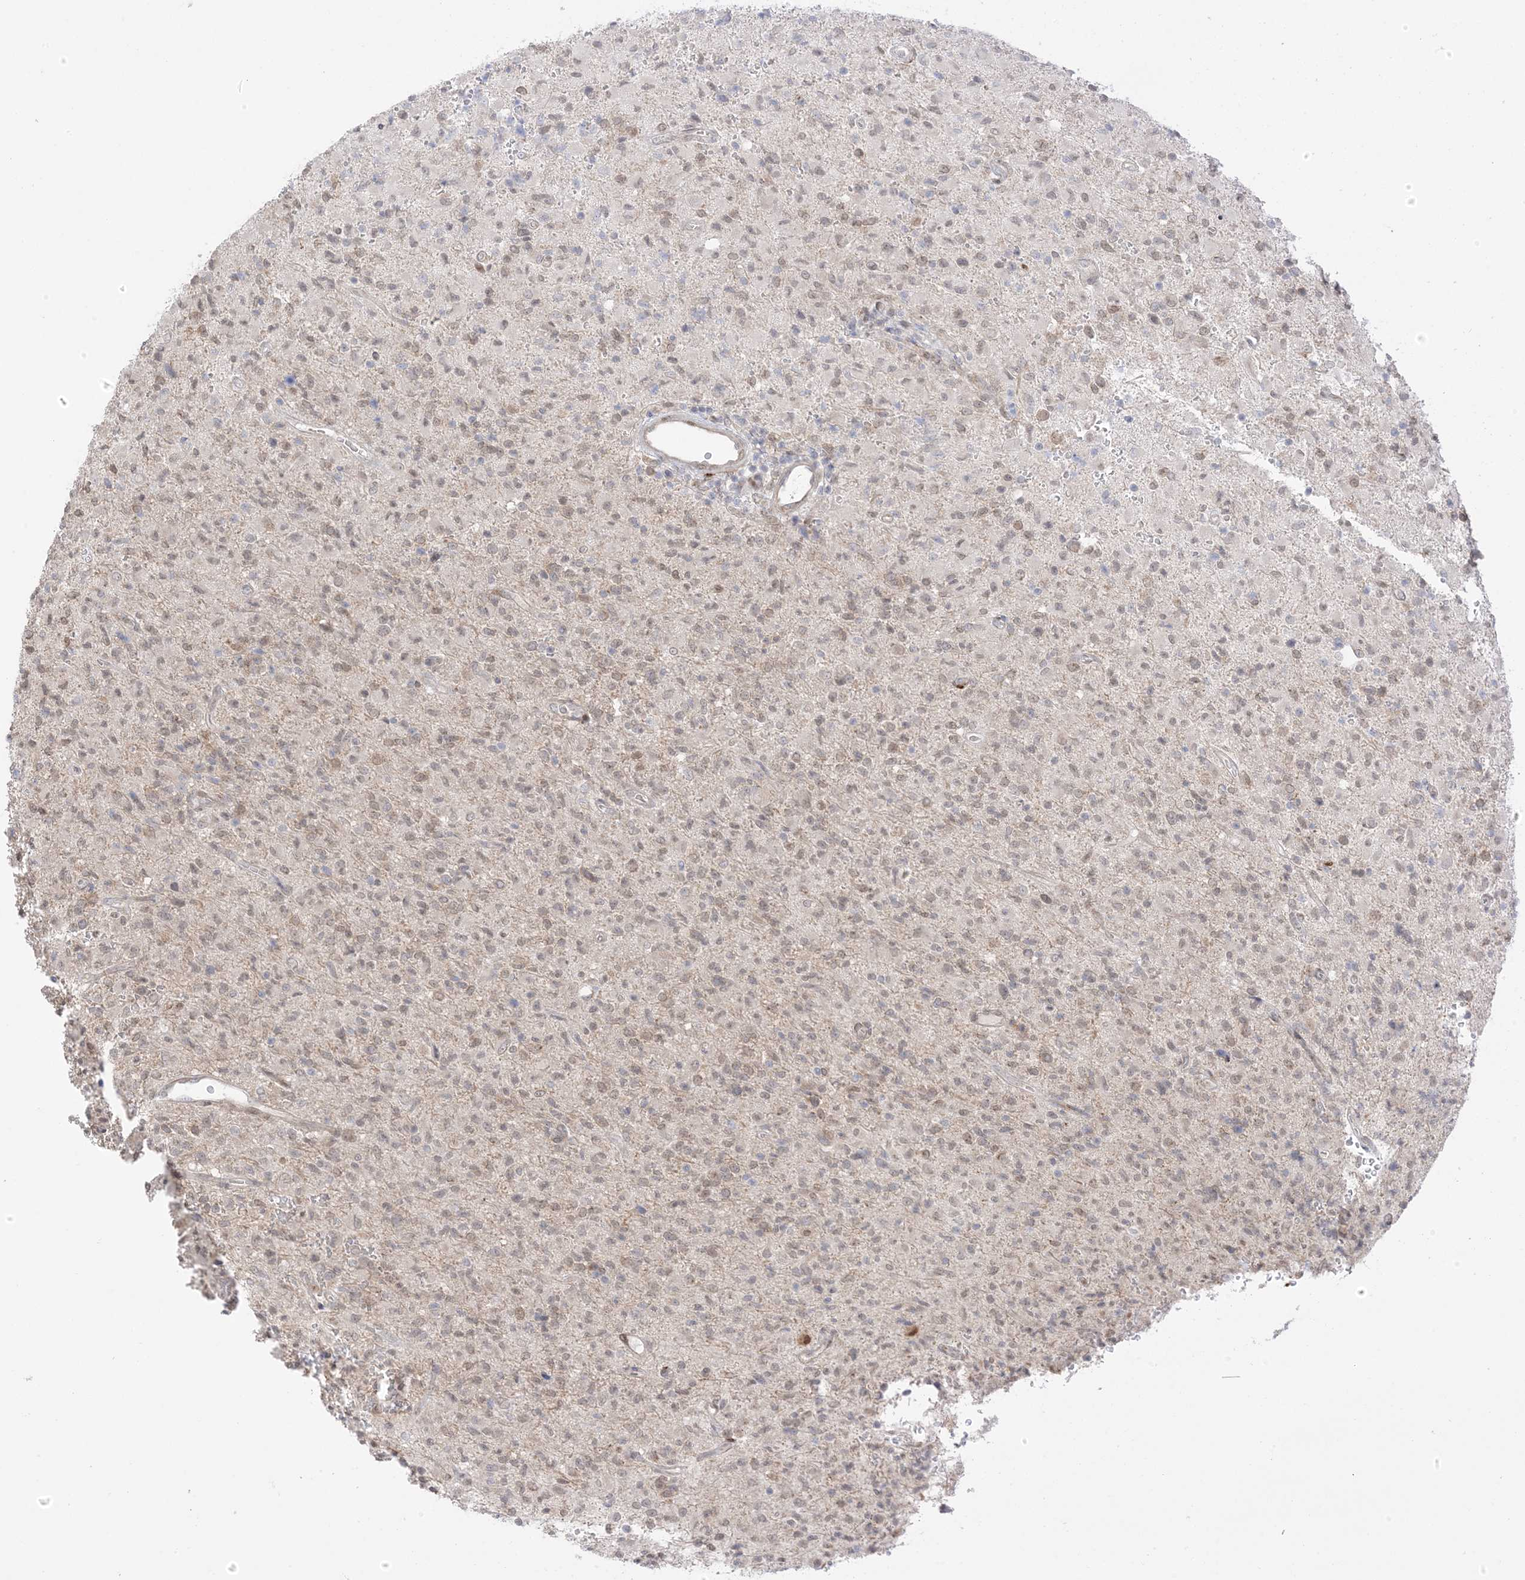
{"staining": {"intensity": "weak", "quantity": "25%-75%", "location": "cytoplasmic/membranous,nuclear"}, "tissue": "glioma", "cell_type": "Tumor cells", "image_type": "cancer", "snomed": [{"axis": "morphology", "description": "Glioma, malignant, High grade"}, {"axis": "topography", "description": "Brain"}], "caption": "Immunohistochemical staining of human glioma reveals weak cytoplasmic/membranous and nuclear protein positivity in about 25%-75% of tumor cells.", "gene": "UBE2E2", "patient": {"sex": "female", "age": 57}}